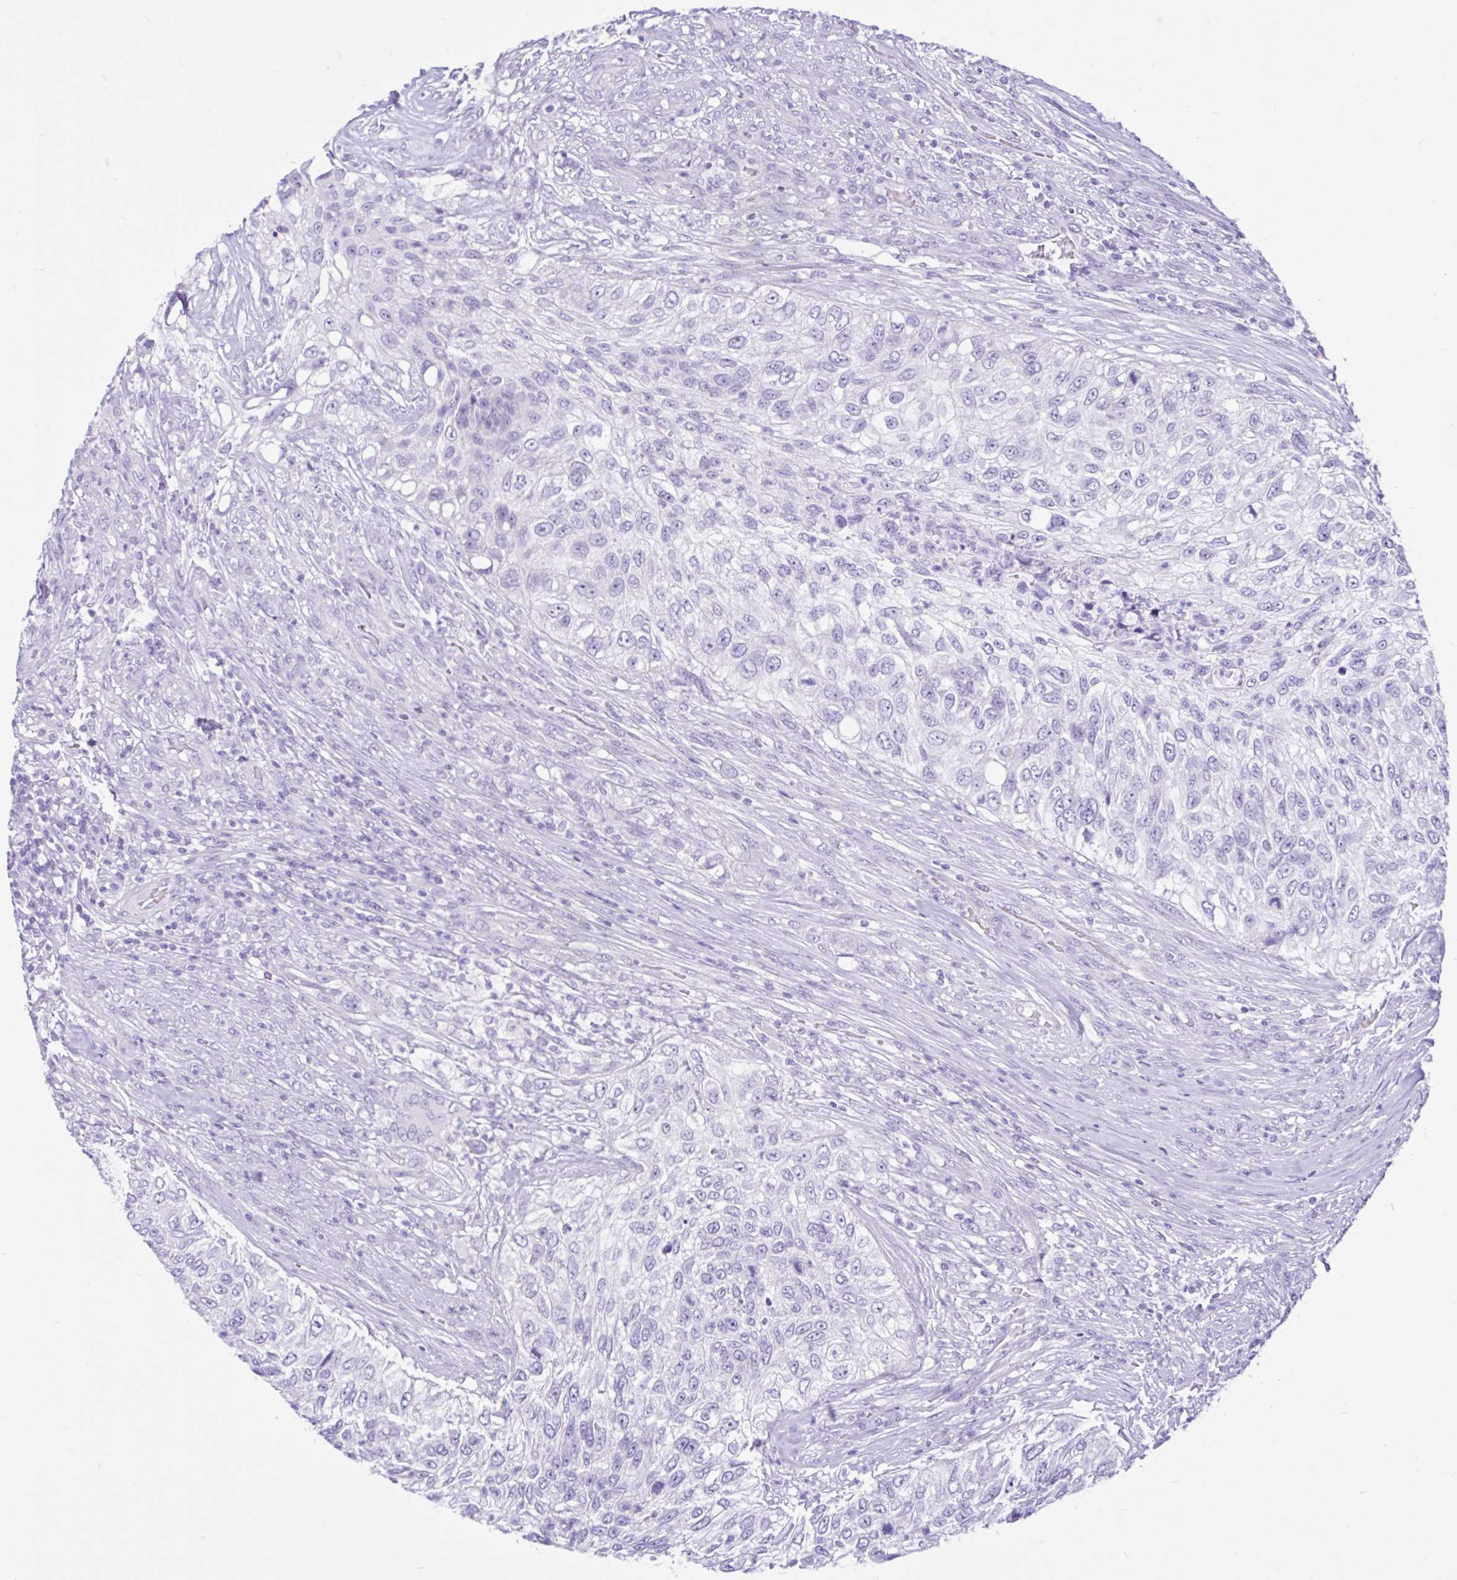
{"staining": {"intensity": "negative", "quantity": "none", "location": "none"}, "tissue": "urothelial cancer", "cell_type": "Tumor cells", "image_type": "cancer", "snomed": [{"axis": "morphology", "description": "Urothelial carcinoma, High grade"}, {"axis": "topography", "description": "Urinary bladder"}], "caption": "This is a image of IHC staining of urothelial carcinoma (high-grade), which shows no staining in tumor cells. (Stains: DAB (3,3'-diaminobenzidine) immunohistochemistry (IHC) with hematoxylin counter stain, Microscopy: brightfield microscopy at high magnification).", "gene": "CYP19A1", "patient": {"sex": "female", "age": 60}}